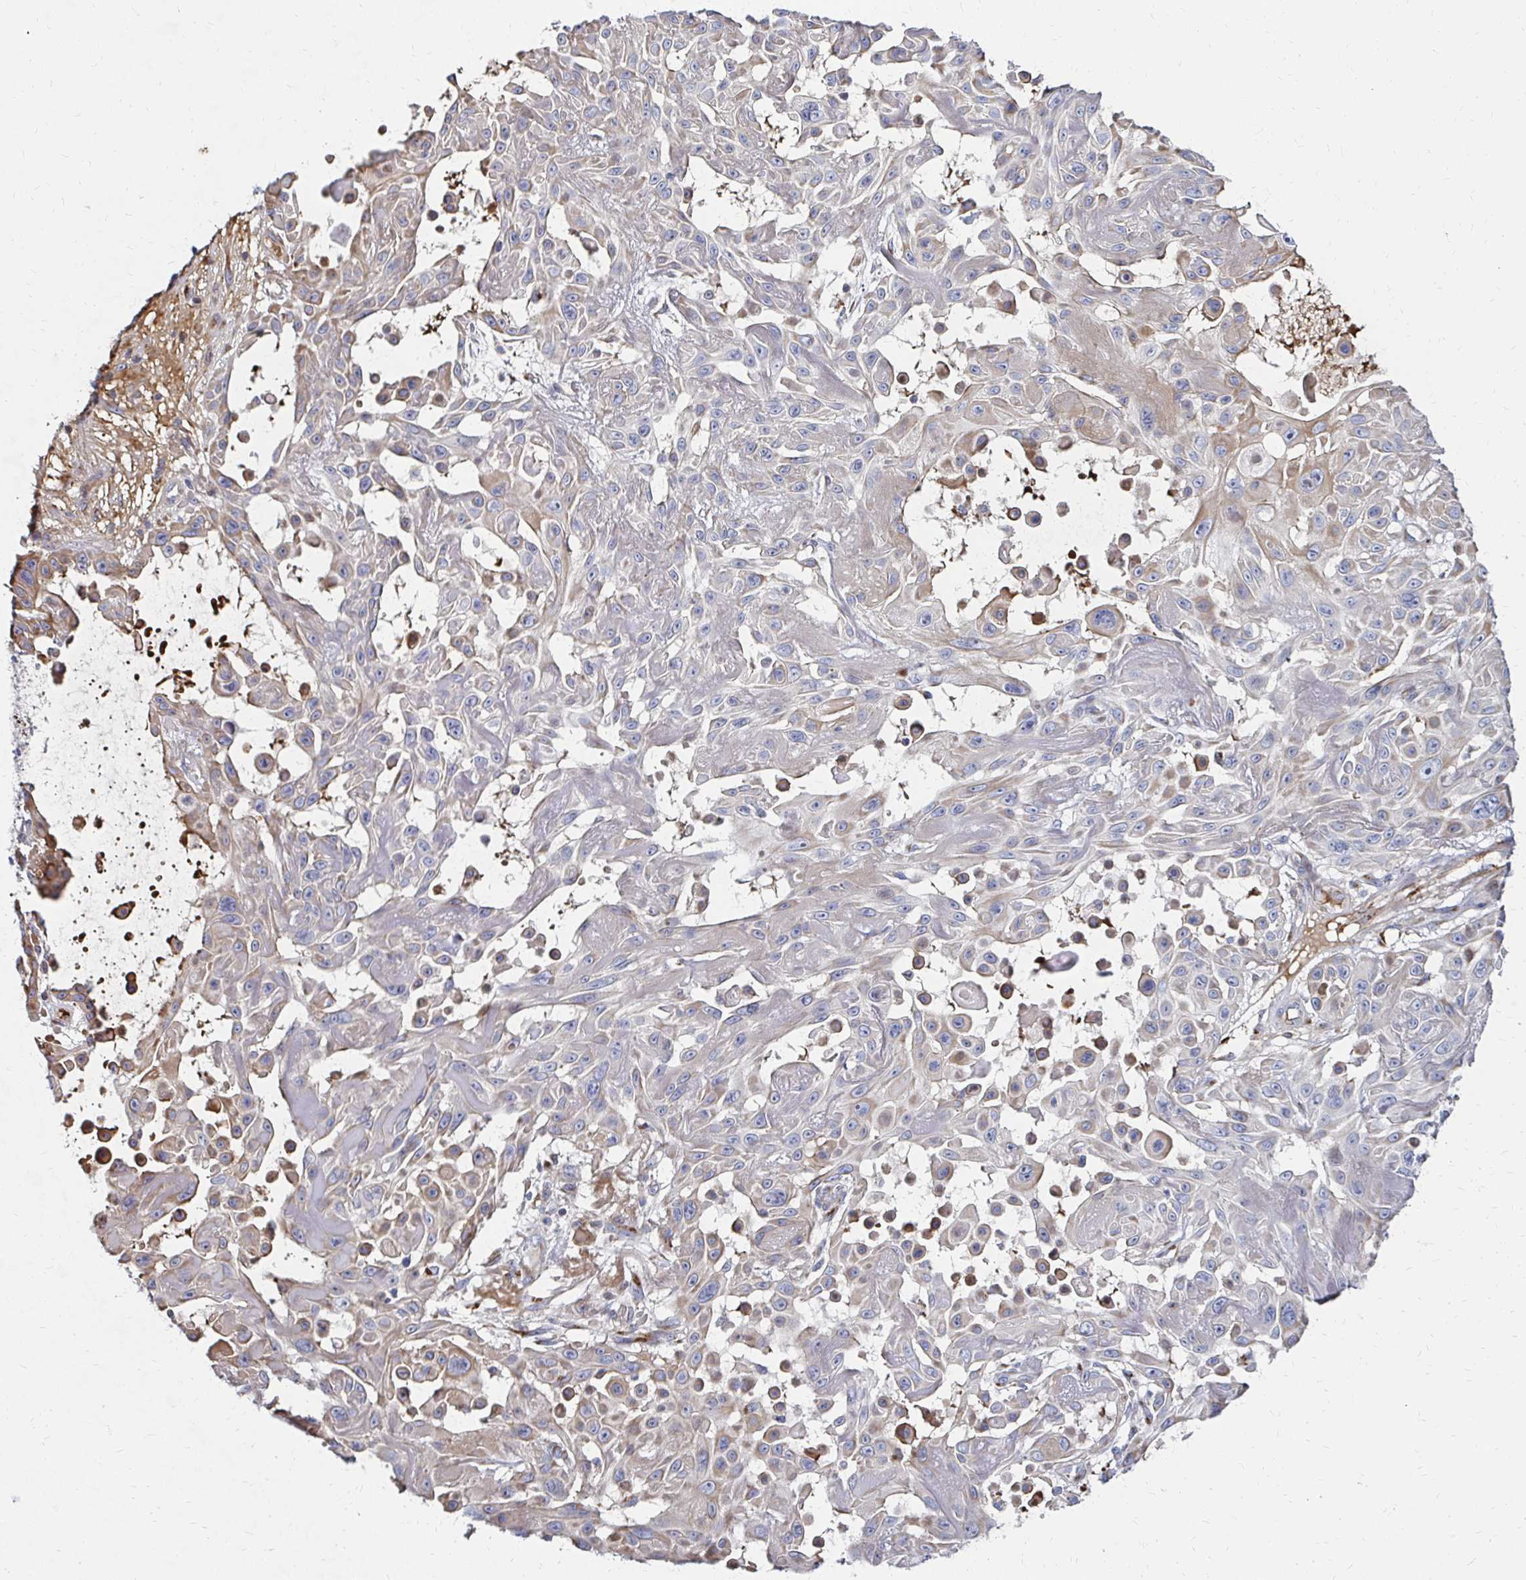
{"staining": {"intensity": "weak", "quantity": "25%-75%", "location": "cytoplasmic/membranous"}, "tissue": "skin cancer", "cell_type": "Tumor cells", "image_type": "cancer", "snomed": [{"axis": "morphology", "description": "Squamous cell carcinoma, NOS"}, {"axis": "topography", "description": "Skin"}], "caption": "Skin squamous cell carcinoma was stained to show a protein in brown. There is low levels of weak cytoplasmic/membranous expression in approximately 25%-75% of tumor cells.", "gene": "MAN1A1", "patient": {"sex": "male", "age": 91}}